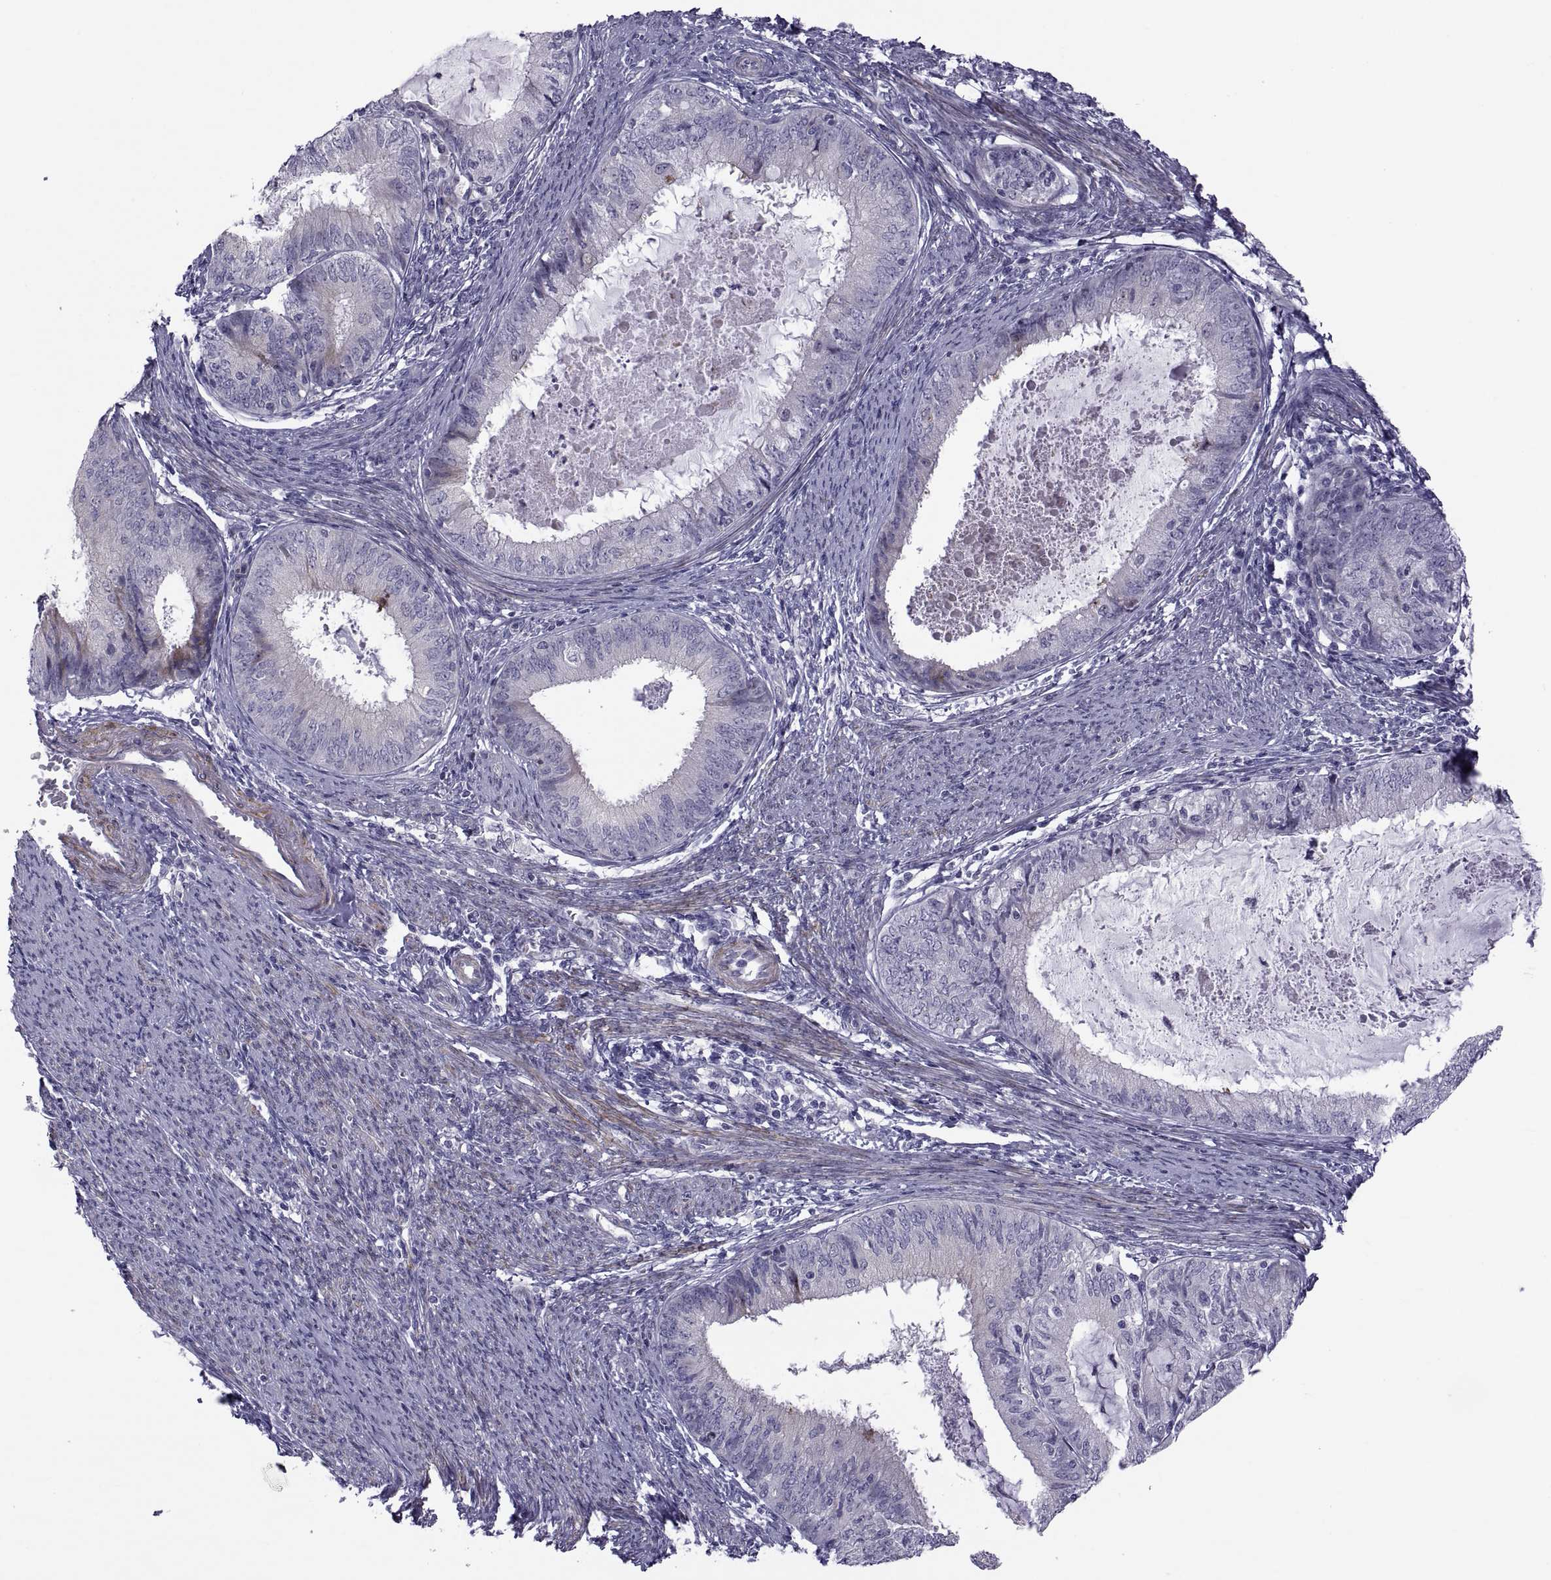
{"staining": {"intensity": "negative", "quantity": "none", "location": "none"}, "tissue": "endometrial cancer", "cell_type": "Tumor cells", "image_type": "cancer", "snomed": [{"axis": "morphology", "description": "Adenocarcinoma, NOS"}, {"axis": "topography", "description": "Endometrium"}], "caption": "Photomicrograph shows no significant protein expression in tumor cells of endometrial adenocarcinoma.", "gene": "TMEM158", "patient": {"sex": "female", "age": 57}}